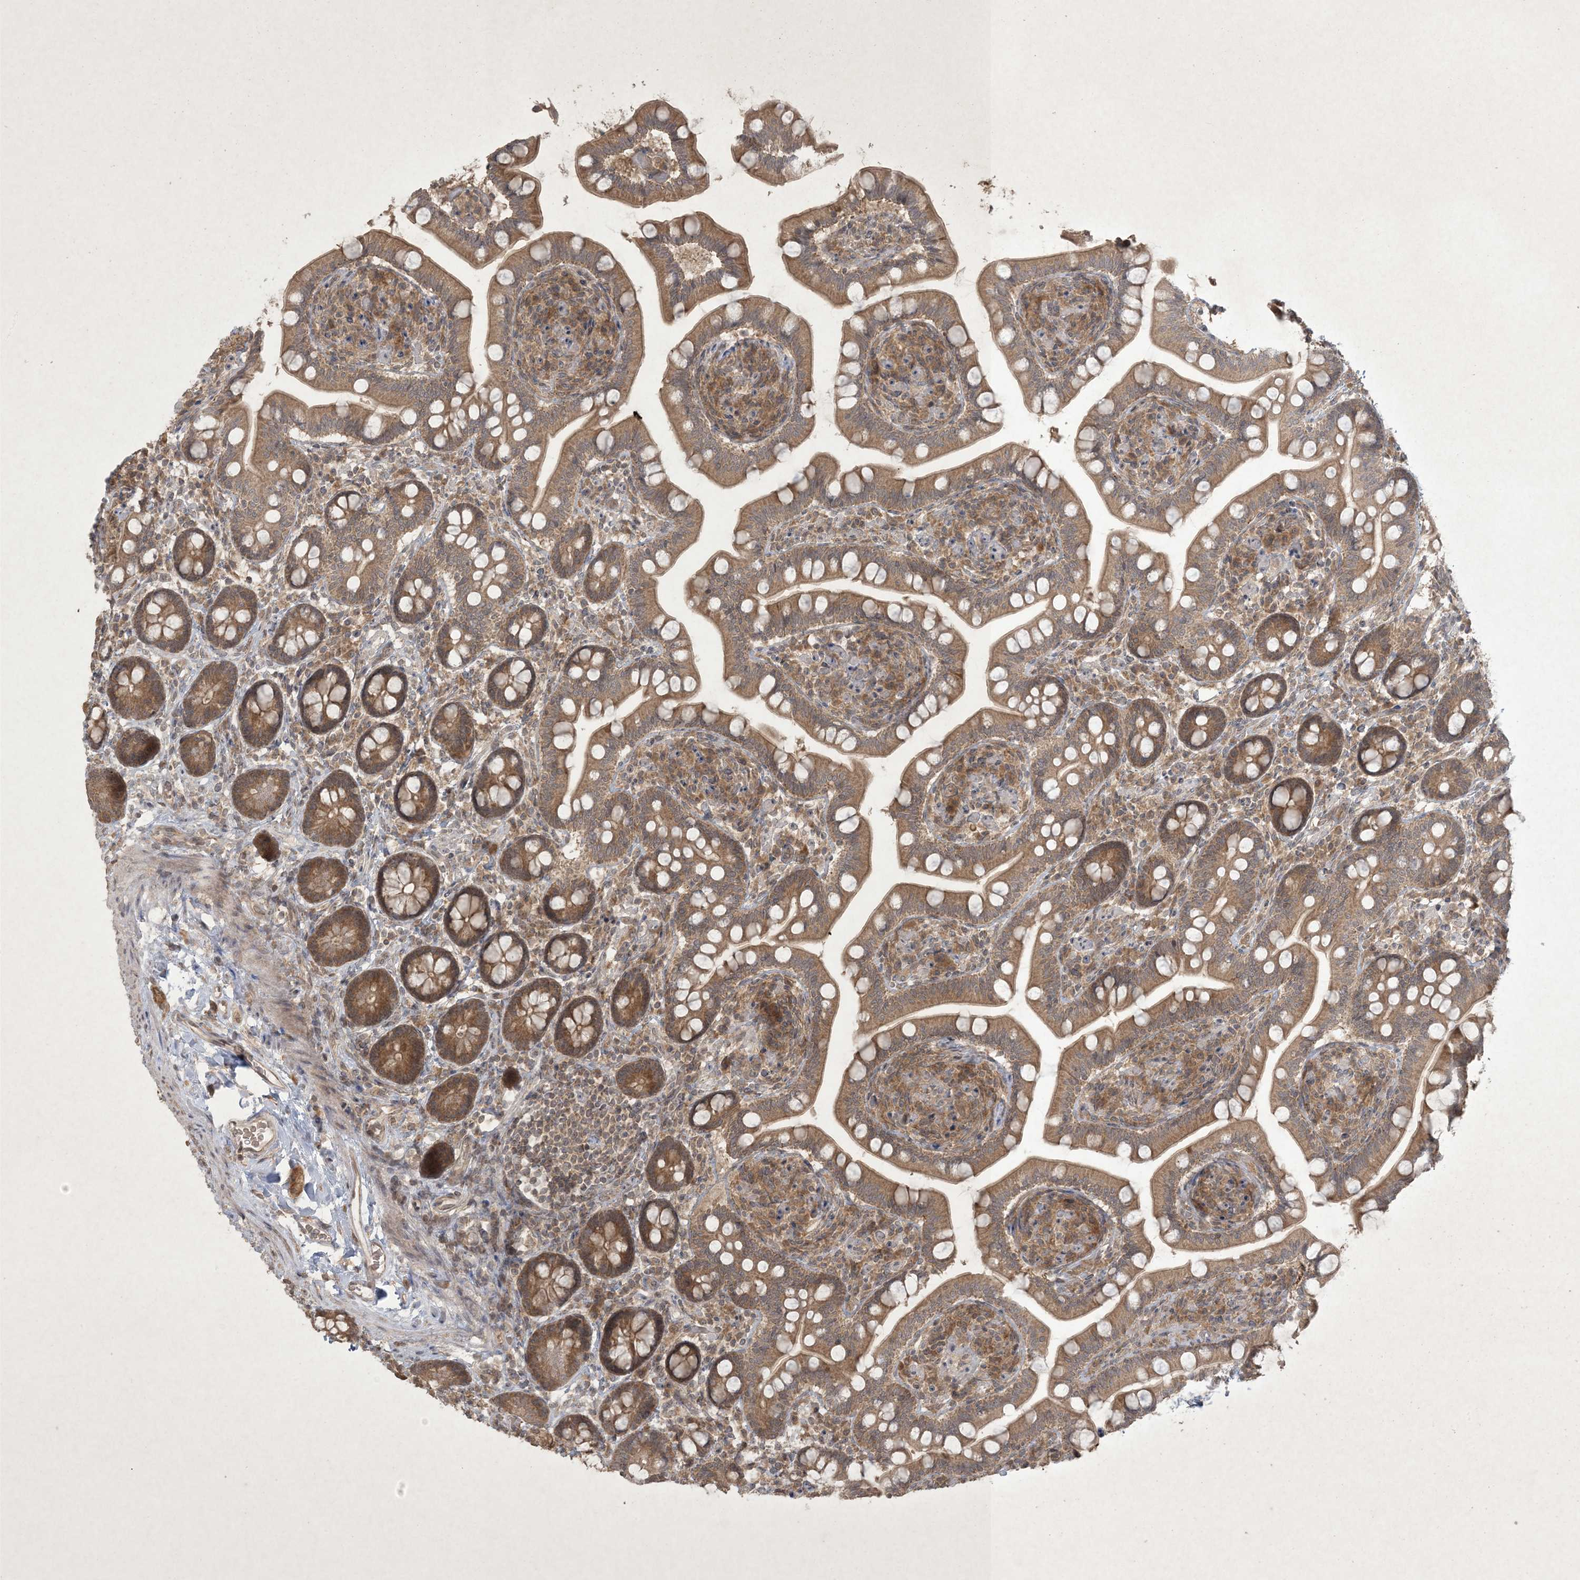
{"staining": {"intensity": "moderate", "quantity": ">75%", "location": "cytoplasmic/membranous"}, "tissue": "small intestine", "cell_type": "Glandular cells", "image_type": "normal", "snomed": [{"axis": "morphology", "description": "Normal tissue, NOS"}, {"axis": "topography", "description": "Small intestine"}], "caption": "Protein staining of normal small intestine demonstrates moderate cytoplasmic/membranous staining in approximately >75% of glandular cells. (DAB IHC with brightfield microscopy, high magnification).", "gene": "NRBP2", "patient": {"sex": "female", "age": 64}}